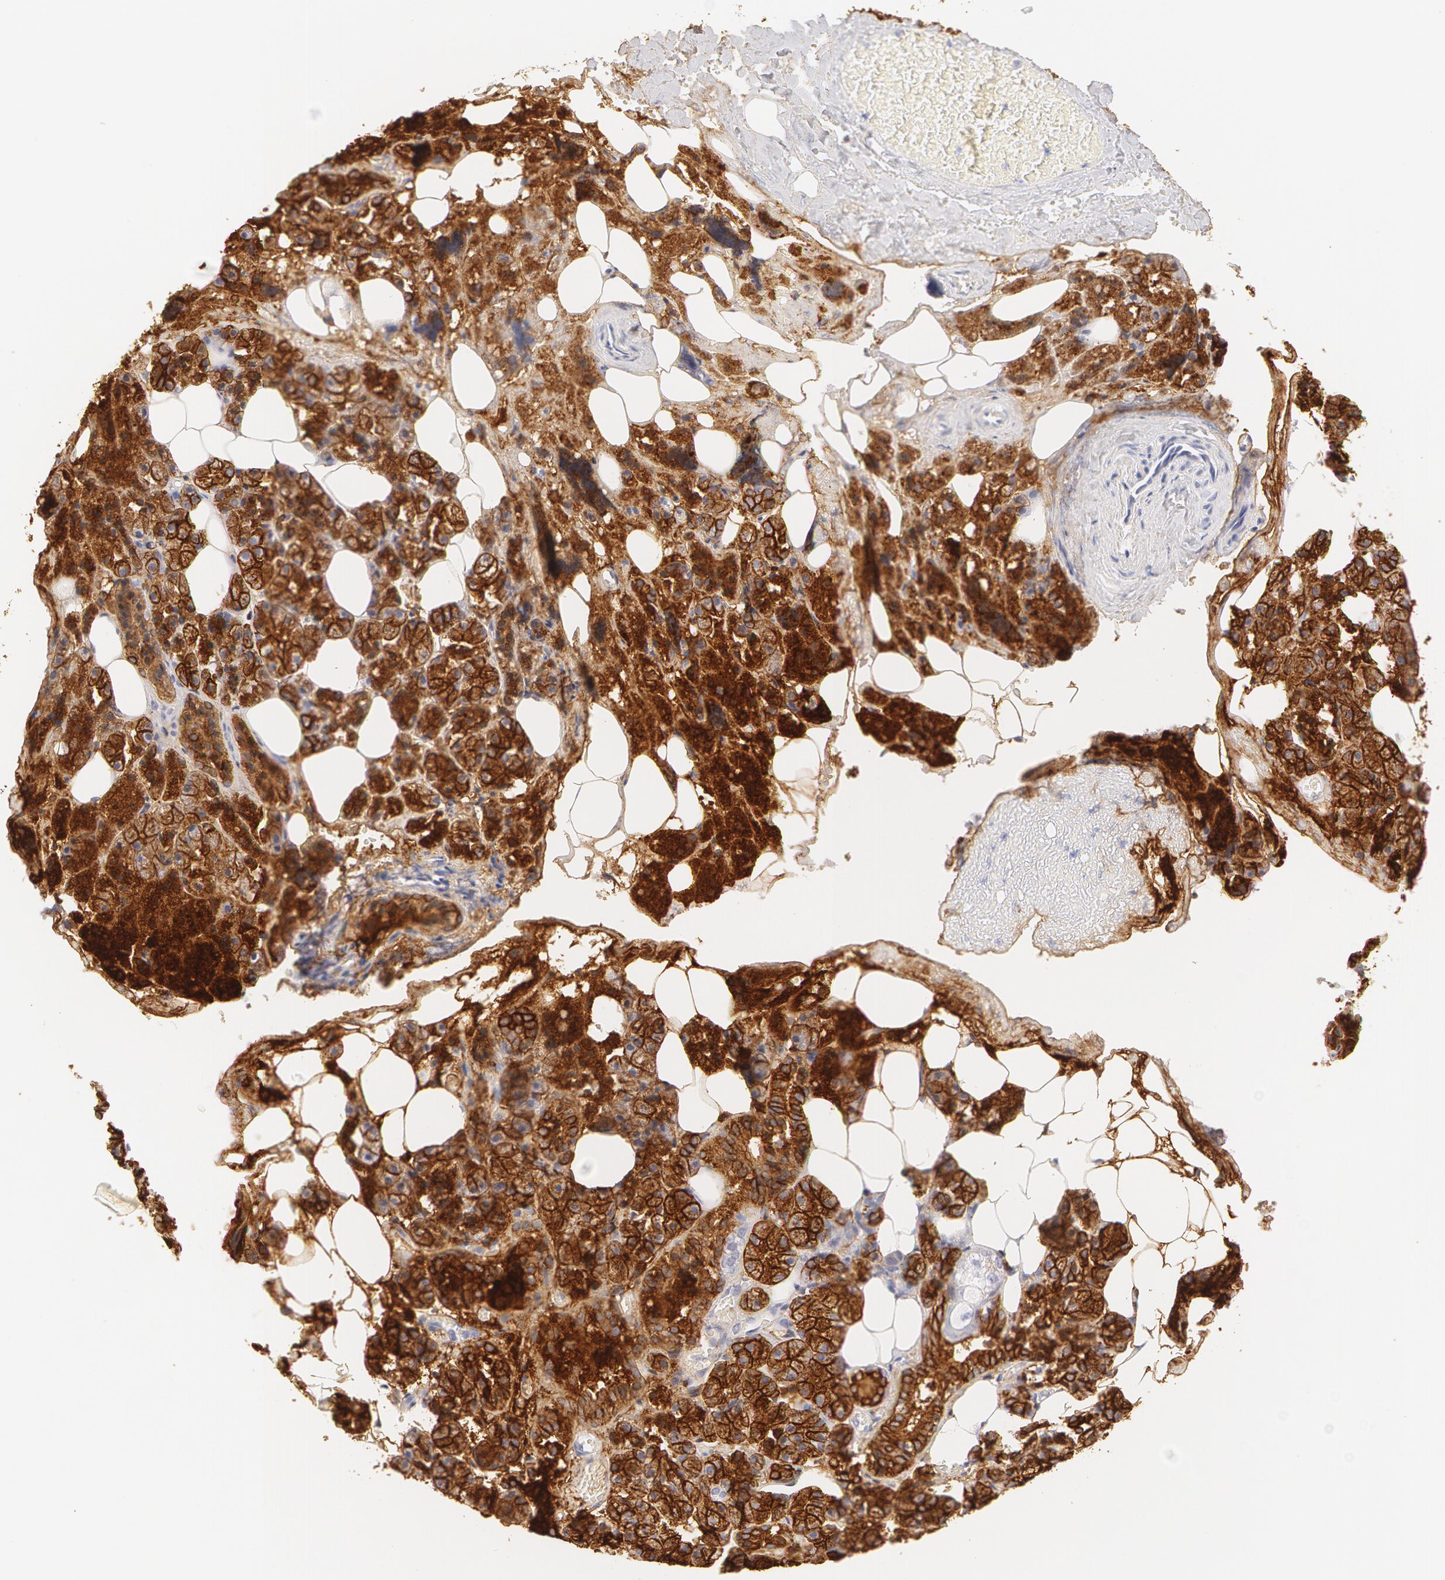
{"staining": {"intensity": "strong", "quantity": ">75%", "location": "cytoplasmic/membranous"}, "tissue": "salivary gland", "cell_type": "Glandular cells", "image_type": "normal", "snomed": [{"axis": "morphology", "description": "Normal tissue, NOS"}, {"axis": "topography", "description": "Salivary gland"}], "caption": "DAB (3,3'-diaminobenzidine) immunohistochemical staining of normal human salivary gland demonstrates strong cytoplasmic/membranous protein expression in about >75% of glandular cells.", "gene": "KRT8", "patient": {"sex": "female", "age": 55}}